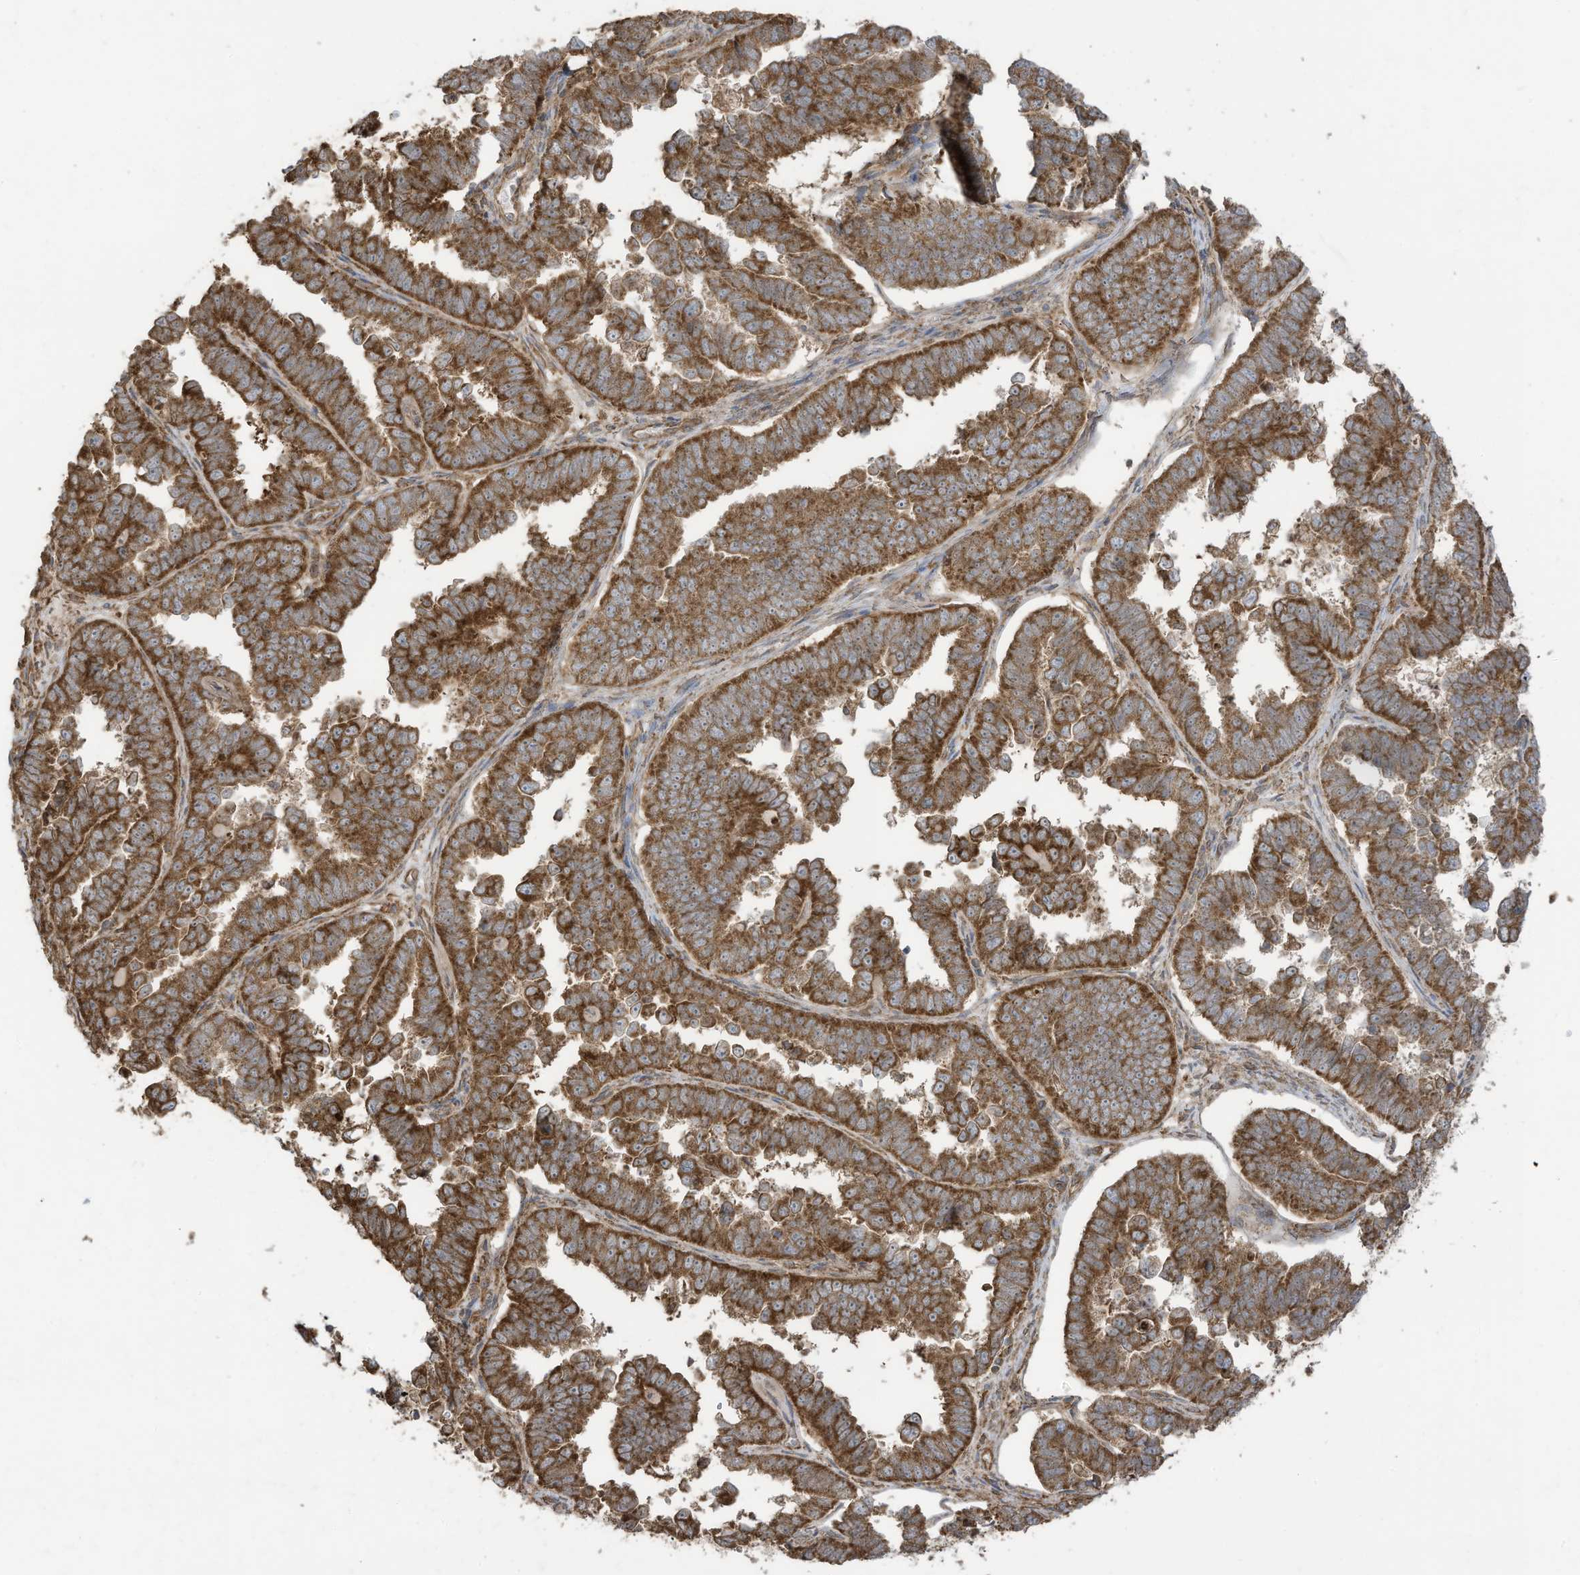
{"staining": {"intensity": "moderate", "quantity": ">75%", "location": "cytoplasmic/membranous"}, "tissue": "endometrial cancer", "cell_type": "Tumor cells", "image_type": "cancer", "snomed": [{"axis": "morphology", "description": "Adenocarcinoma, NOS"}, {"axis": "topography", "description": "Endometrium"}], "caption": "DAB immunohistochemical staining of human endometrial cancer demonstrates moderate cytoplasmic/membranous protein expression in approximately >75% of tumor cells.", "gene": "CGAS", "patient": {"sex": "female", "age": 75}}